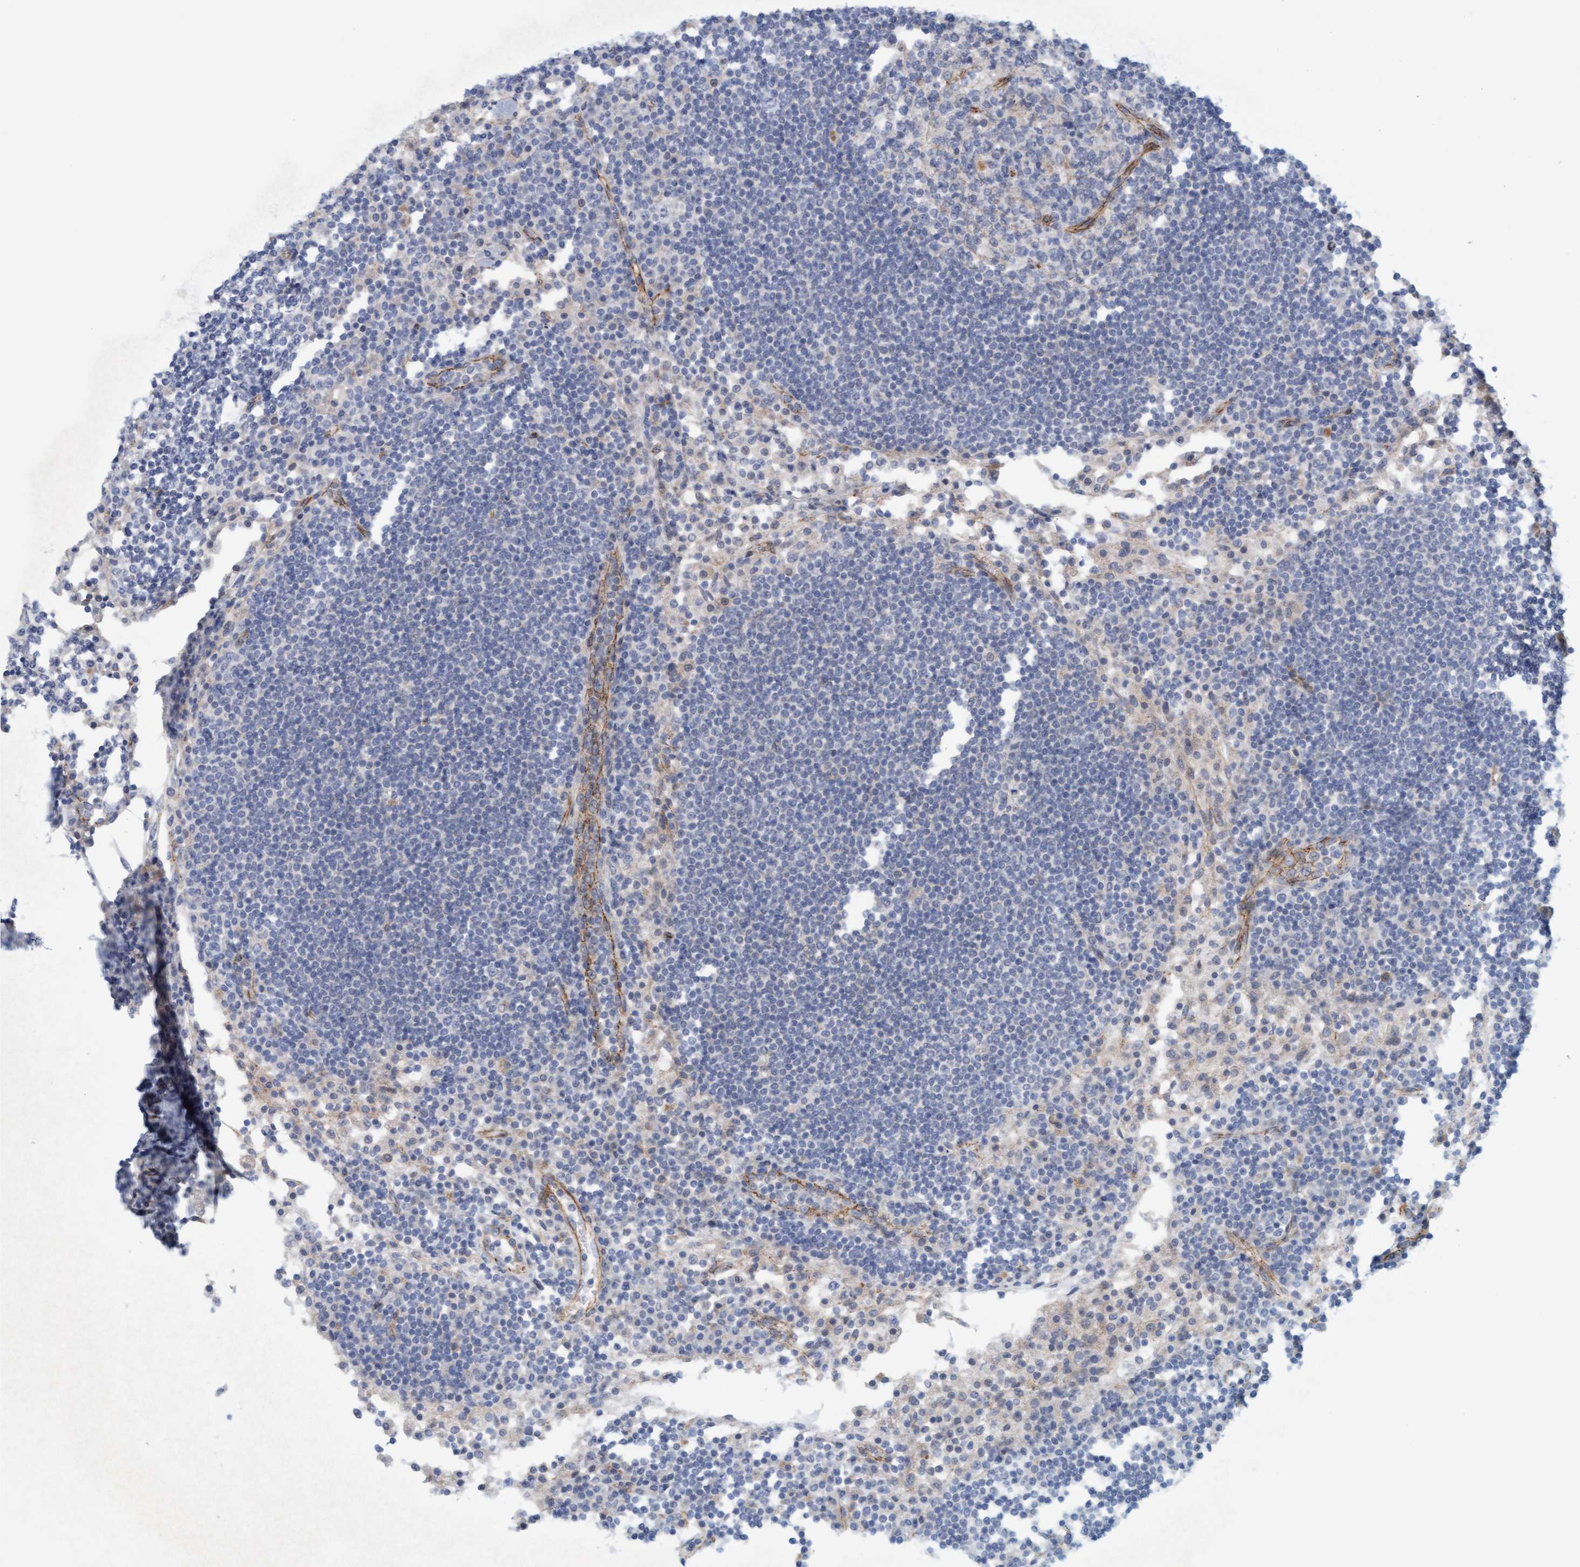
{"staining": {"intensity": "negative", "quantity": "none", "location": "none"}, "tissue": "lymph node", "cell_type": "Germinal center cells", "image_type": "normal", "snomed": [{"axis": "morphology", "description": "Normal tissue, NOS"}, {"axis": "topography", "description": "Lymph node"}], "caption": "Lymph node was stained to show a protein in brown. There is no significant staining in germinal center cells. Brightfield microscopy of immunohistochemistry stained with DAB (3,3'-diaminobenzidine) (brown) and hematoxylin (blue), captured at high magnification.", "gene": "KRBA2", "patient": {"sex": "female", "age": 53}}